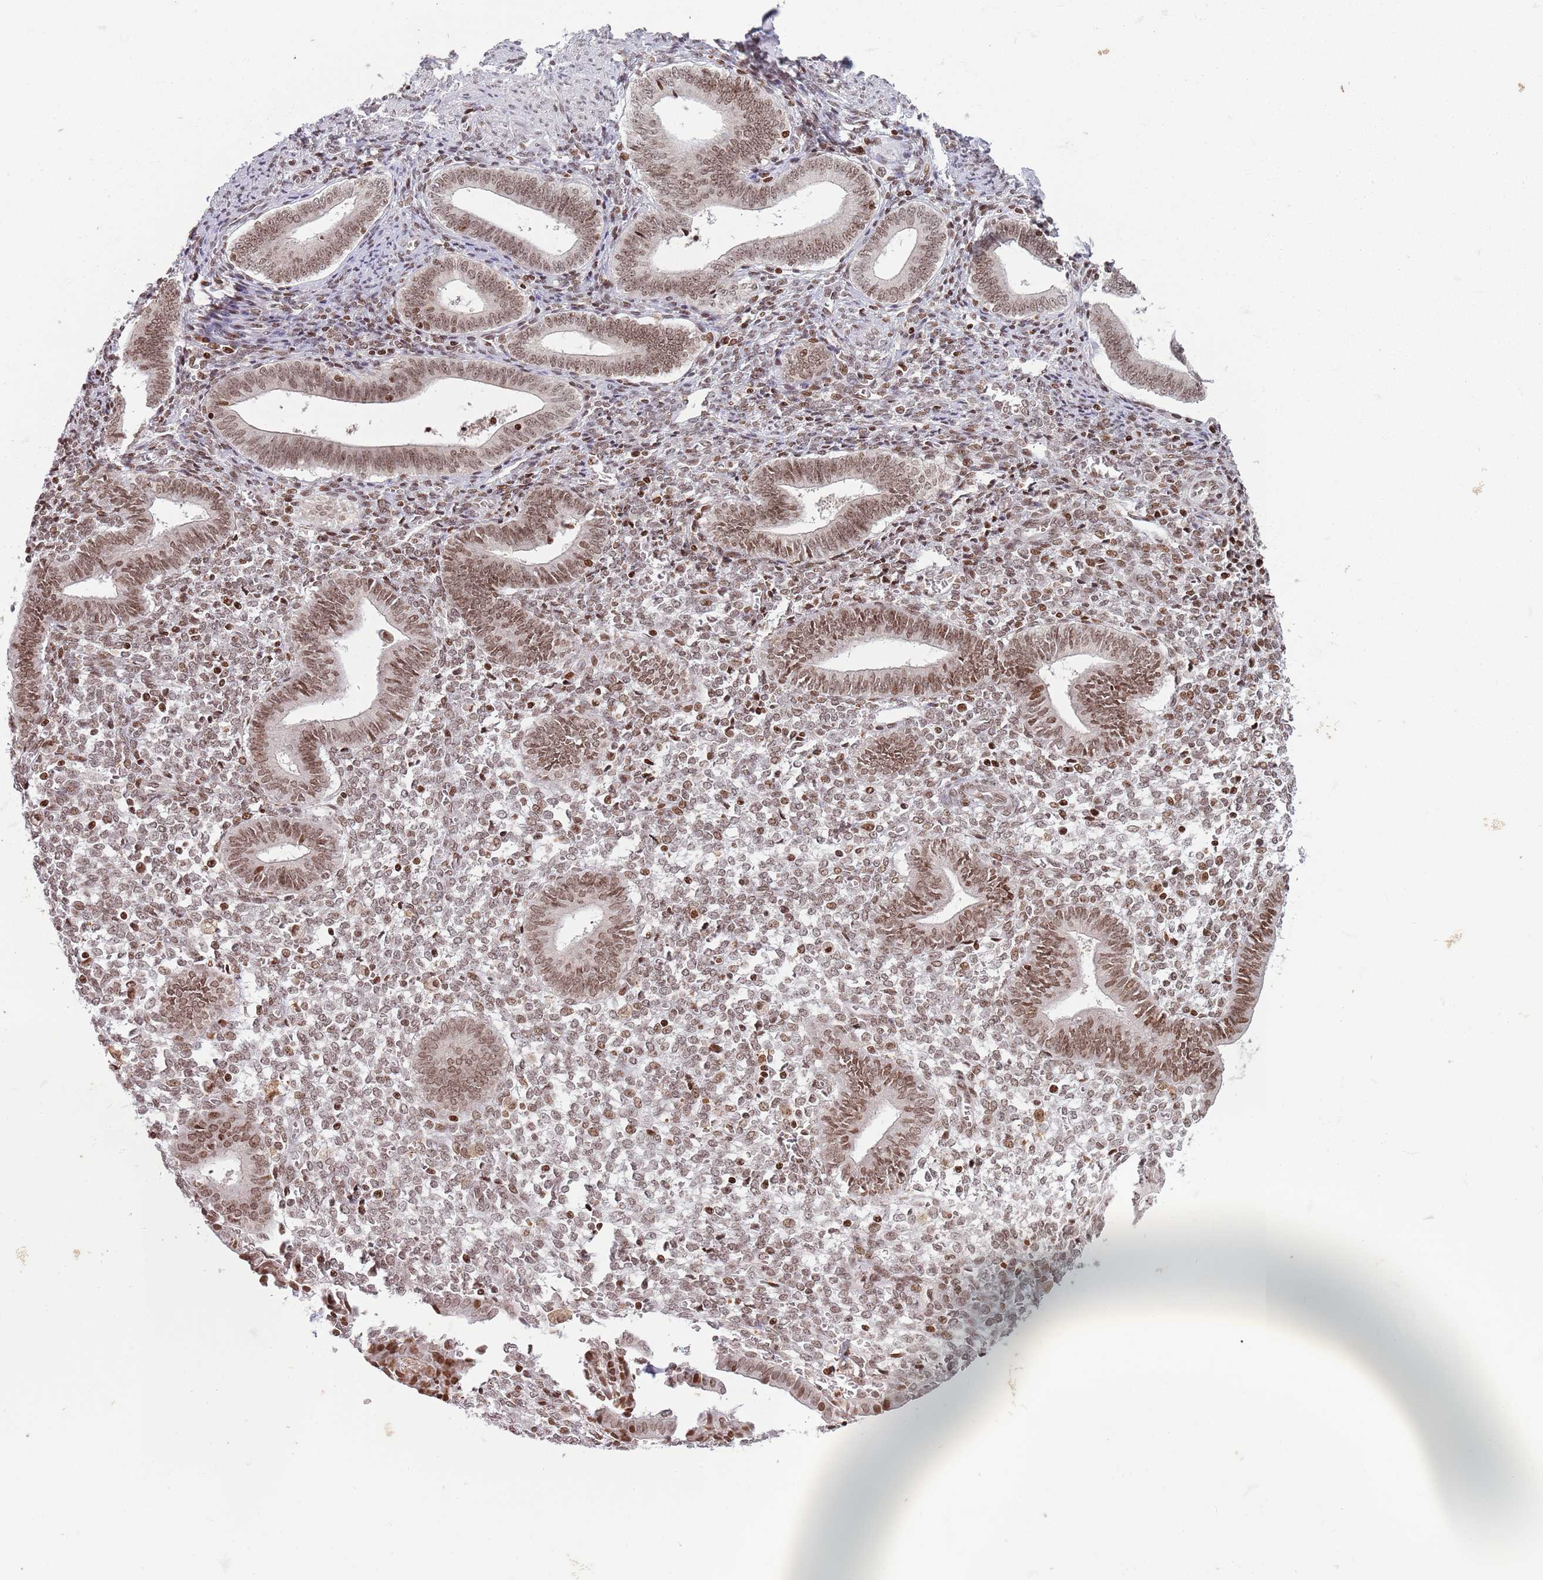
{"staining": {"intensity": "moderate", "quantity": "25%-75%", "location": "nuclear"}, "tissue": "endometrium", "cell_type": "Cells in endometrial stroma", "image_type": "normal", "snomed": [{"axis": "morphology", "description": "Normal tissue, NOS"}, {"axis": "topography", "description": "Other"}, {"axis": "topography", "description": "Endometrium"}], "caption": "A photomicrograph of human endometrium stained for a protein demonstrates moderate nuclear brown staining in cells in endometrial stroma.", "gene": "SH3RF3", "patient": {"sex": "female", "age": 44}}